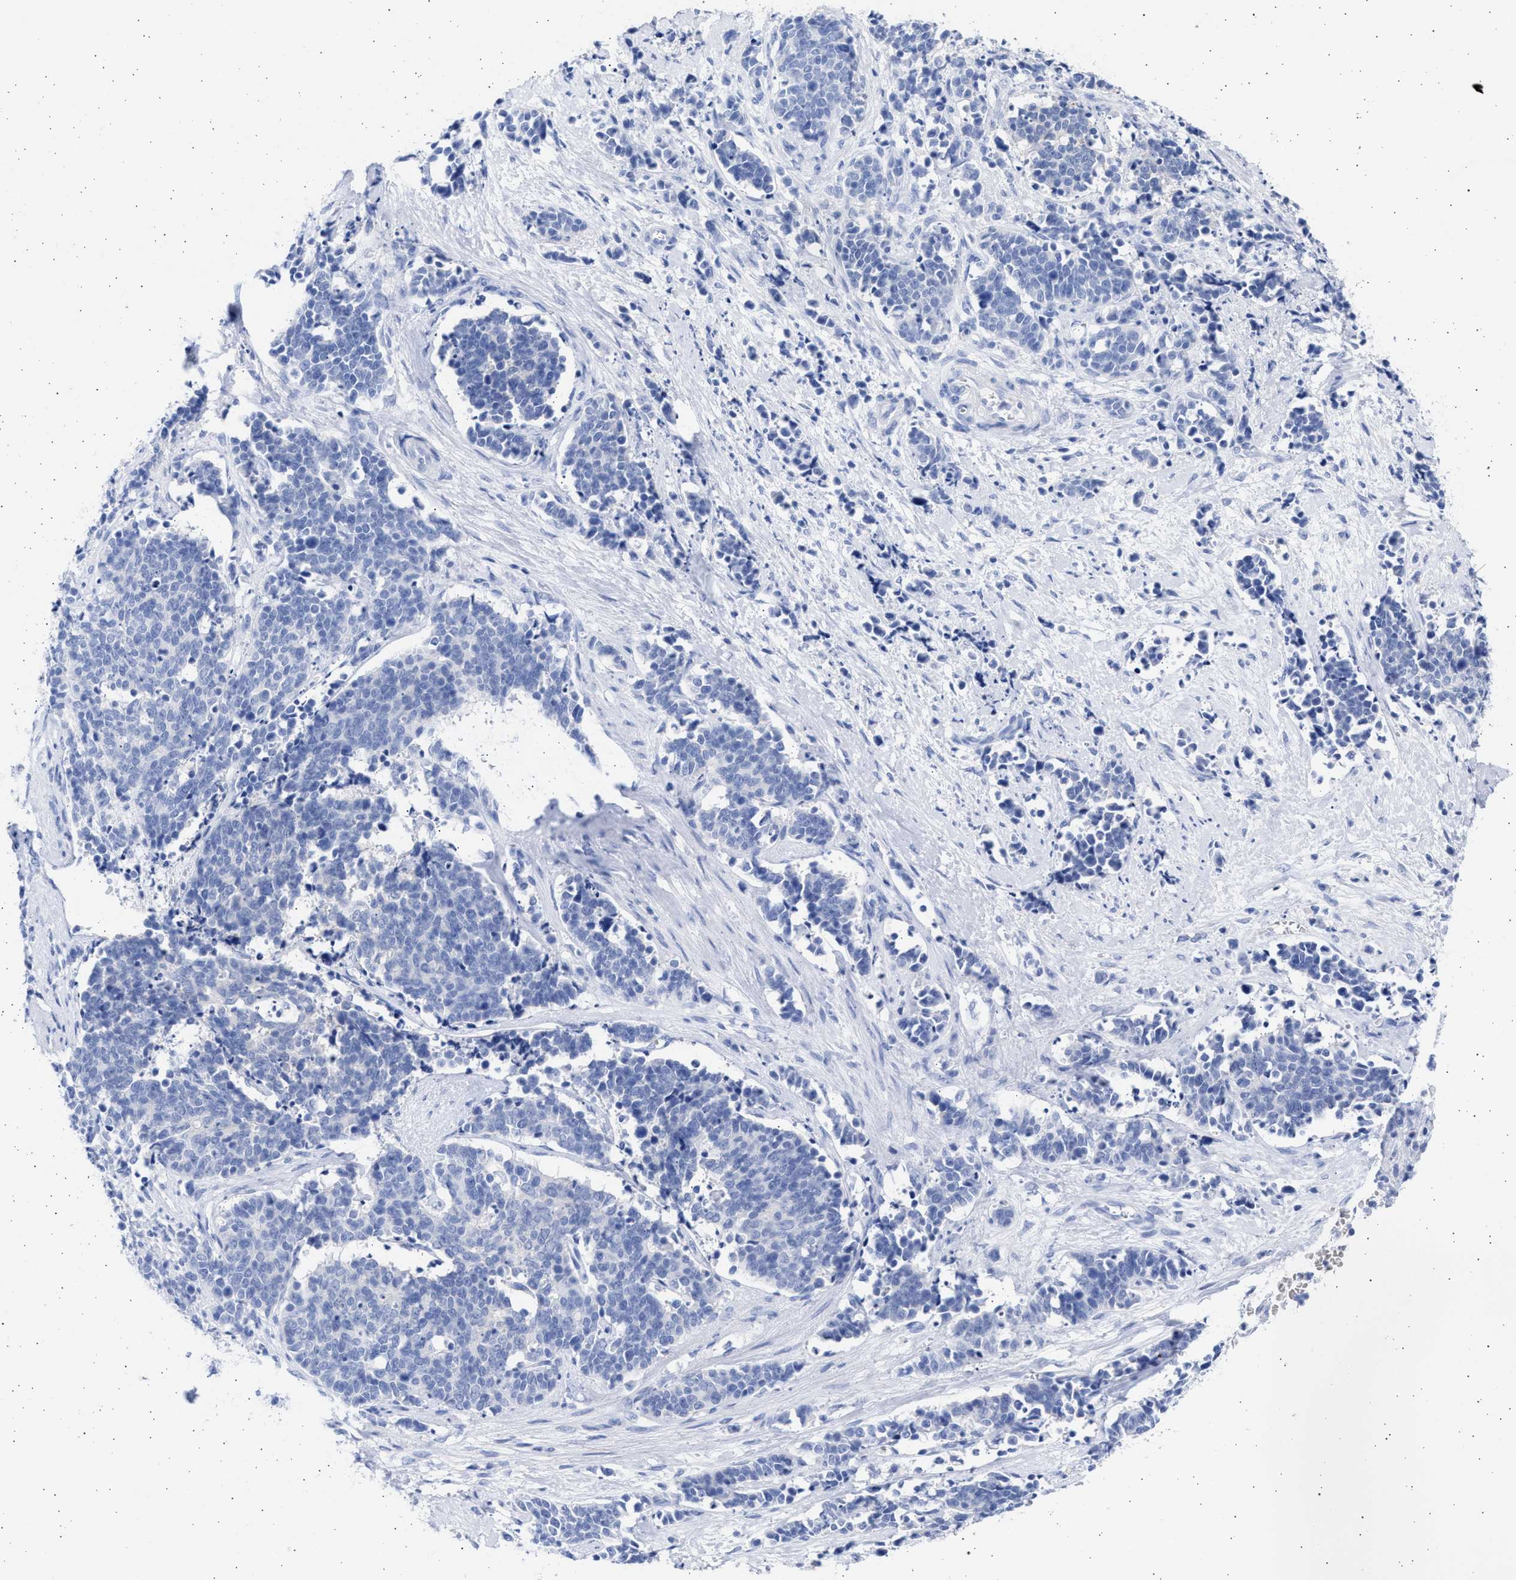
{"staining": {"intensity": "negative", "quantity": "none", "location": "none"}, "tissue": "cervical cancer", "cell_type": "Tumor cells", "image_type": "cancer", "snomed": [{"axis": "morphology", "description": "Squamous cell carcinoma, NOS"}, {"axis": "topography", "description": "Cervix"}], "caption": "High magnification brightfield microscopy of cervical cancer stained with DAB (3,3'-diaminobenzidine) (brown) and counterstained with hematoxylin (blue): tumor cells show no significant staining.", "gene": "ALDOC", "patient": {"sex": "female", "age": 35}}